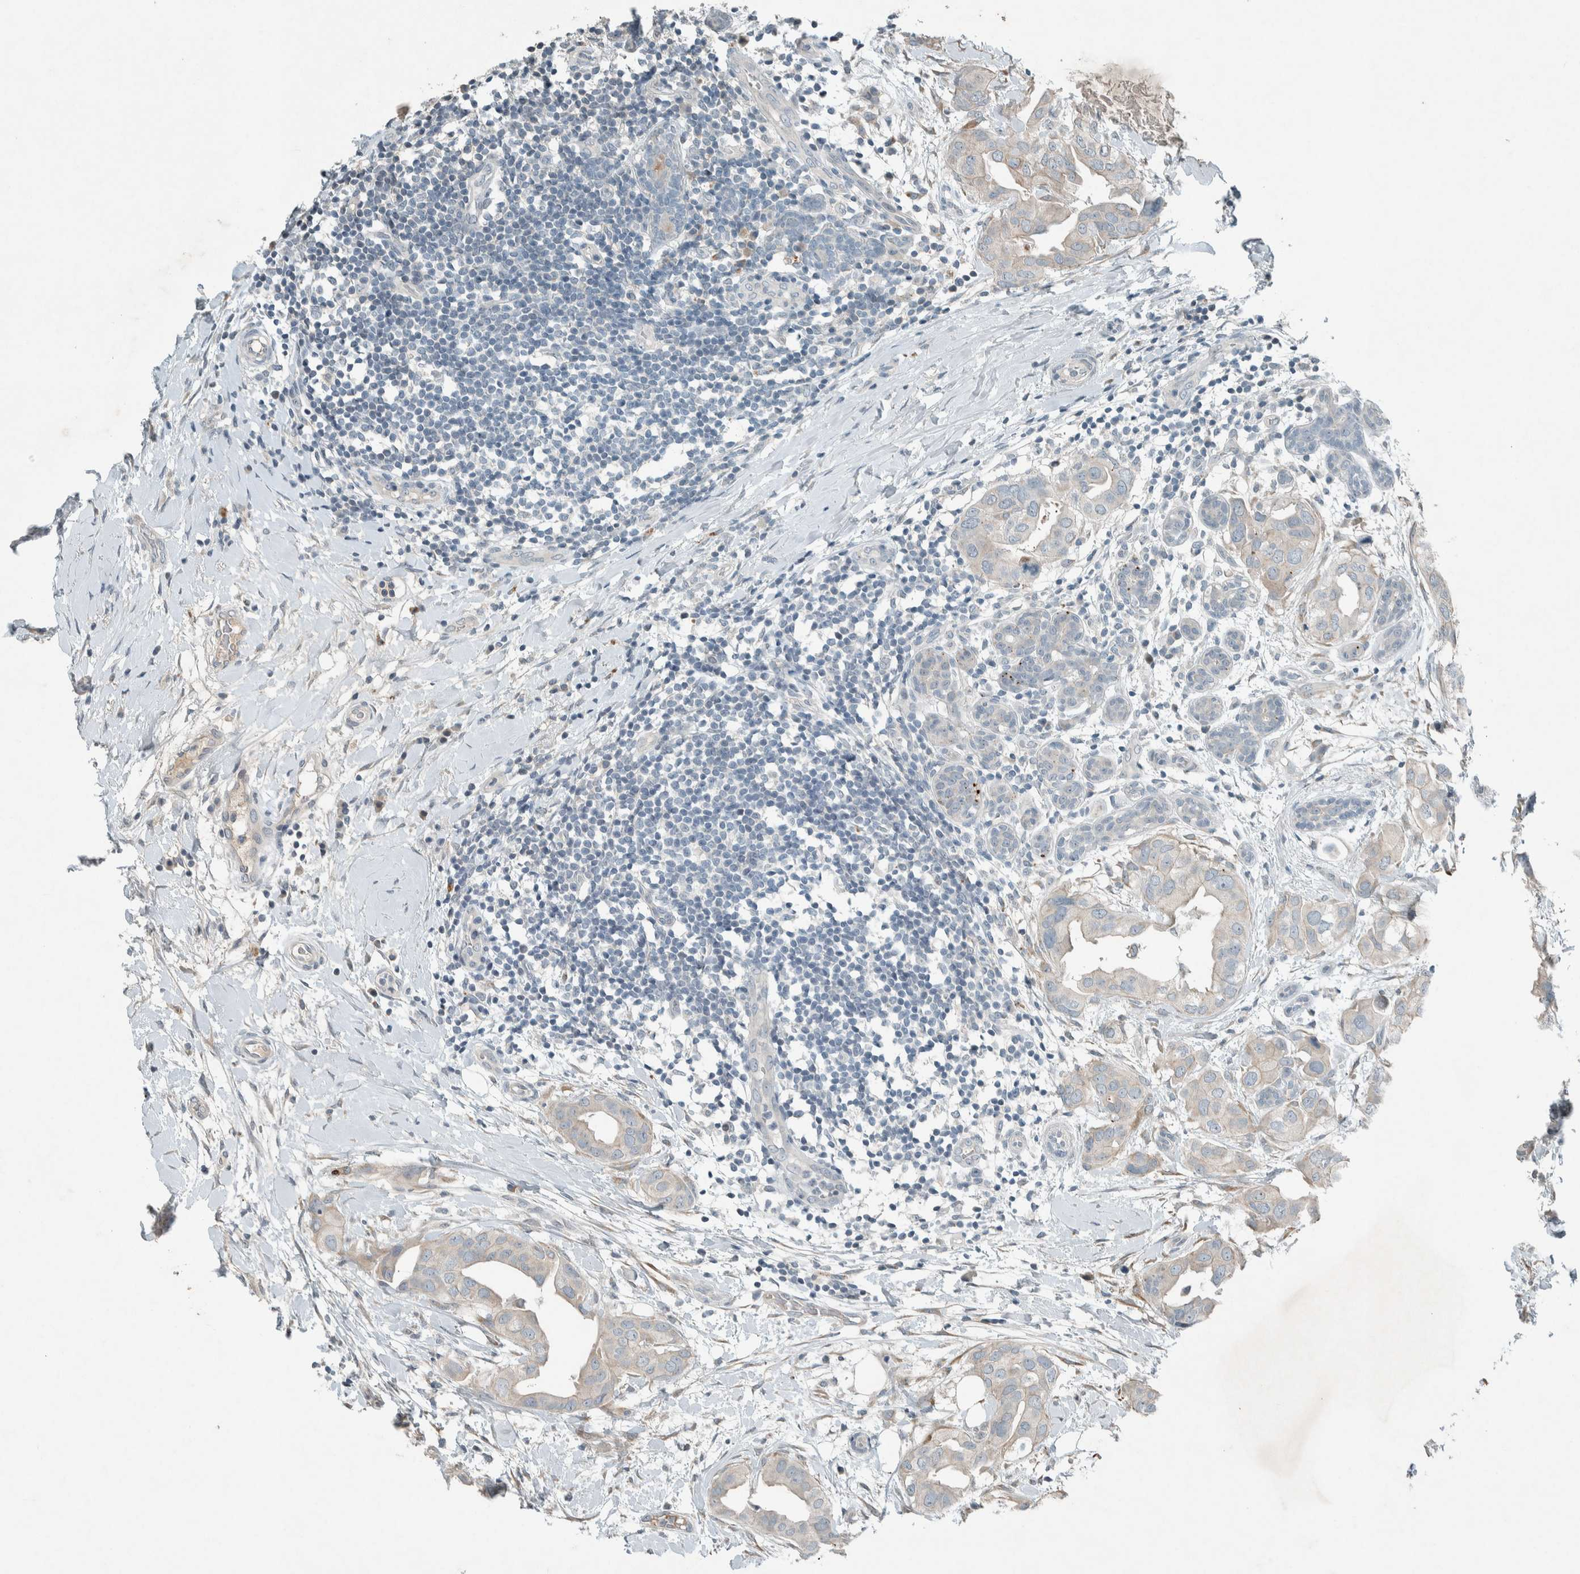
{"staining": {"intensity": "weak", "quantity": "<25%", "location": "cytoplasmic/membranous"}, "tissue": "breast cancer", "cell_type": "Tumor cells", "image_type": "cancer", "snomed": [{"axis": "morphology", "description": "Duct carcinoma"}, {"axis": "topography", "description": "Breast"}], "caption": "There is no significant staining in tumor cells of breast invasive ductal carcinoma.", "gene": "CERCAM", "patient": {"sex": "female", "age": 40}}